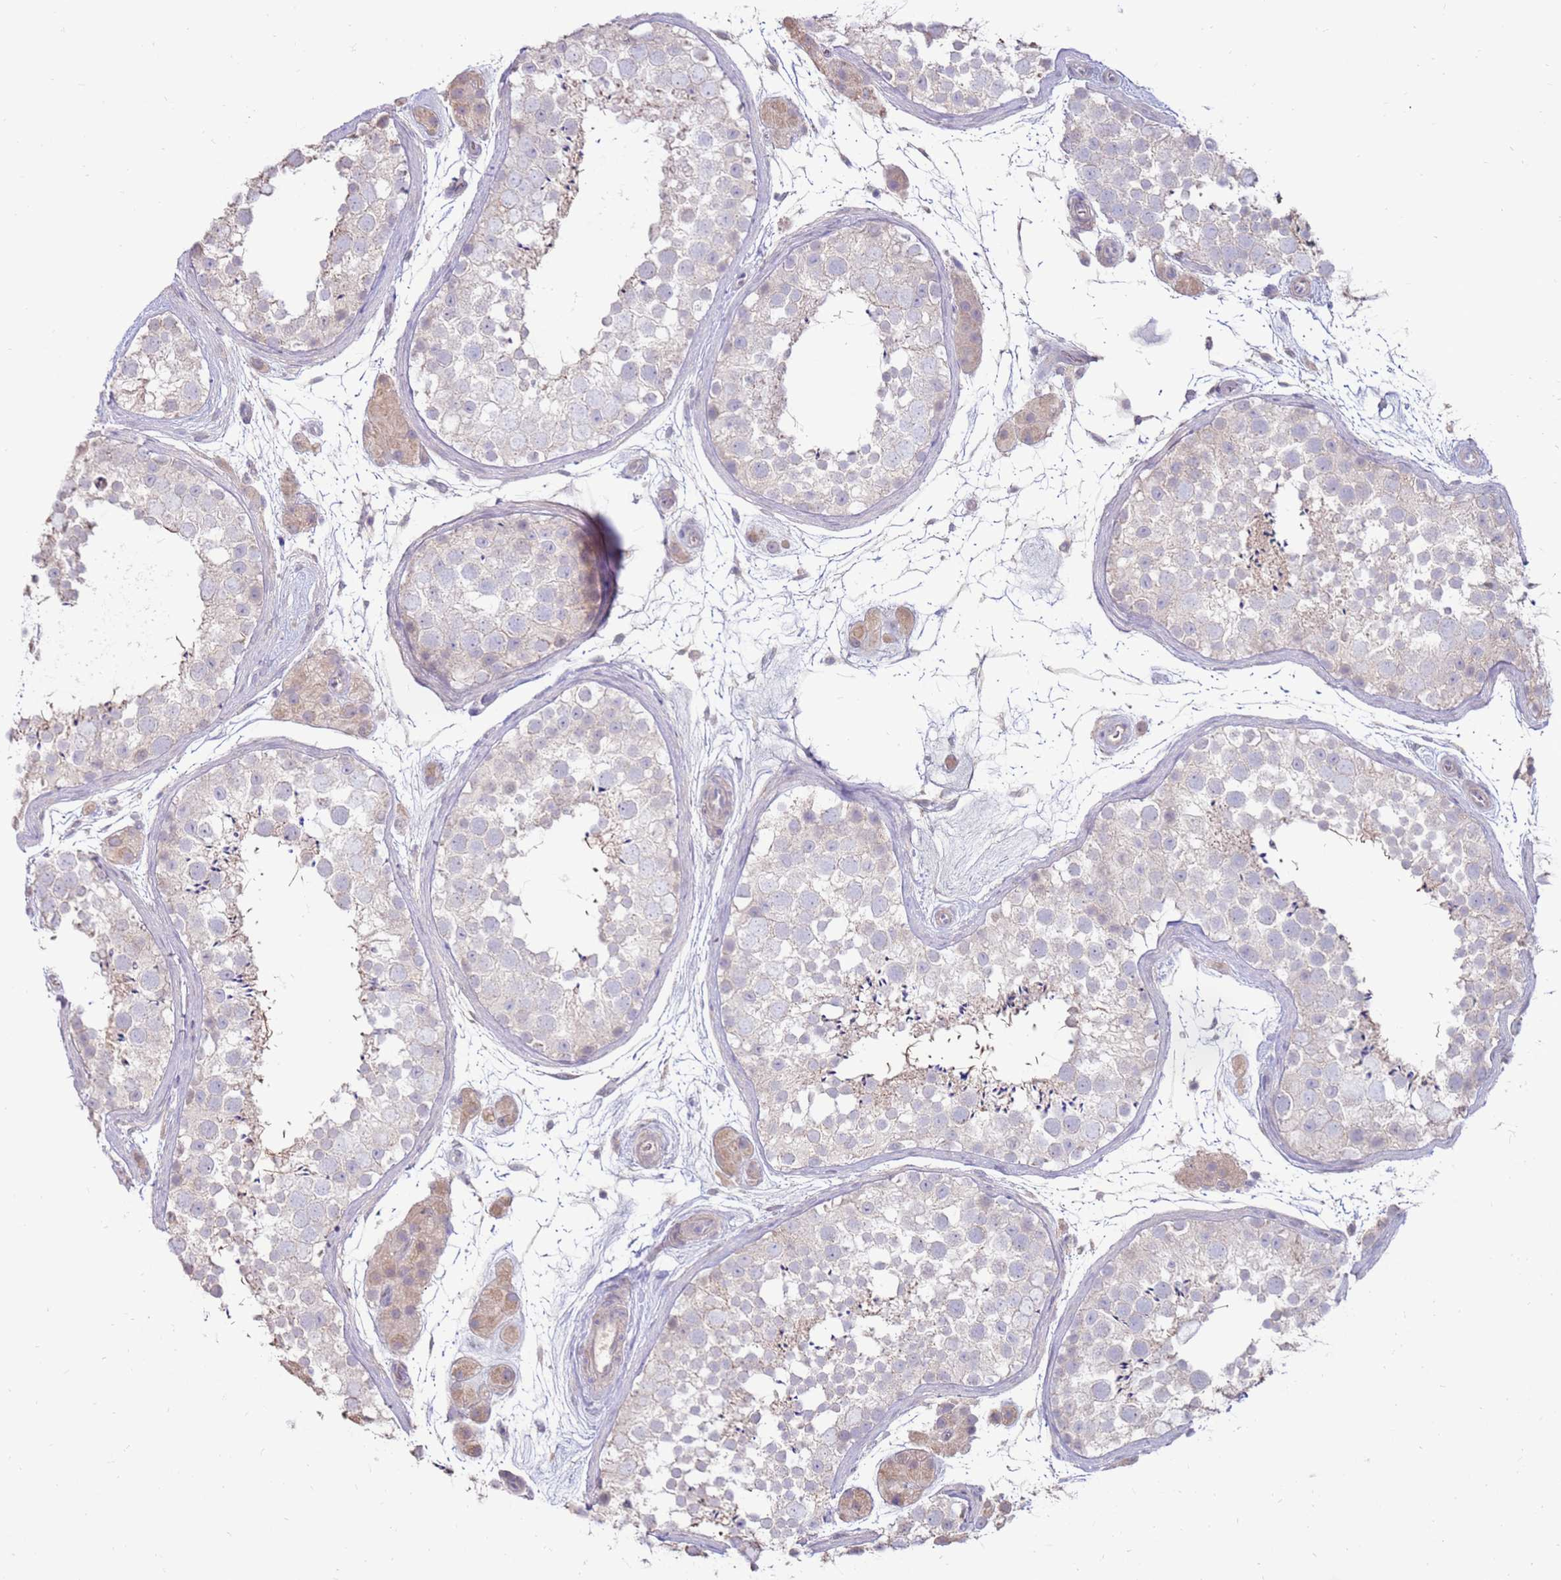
{"staining": {"intensity": "weak", "quantity": "<25%", "location": "cytoplasmic/membranous"}, "tissue": "testis", "cell_type": "Cells in seminiferous ducts", "image_type": "normal", "snomed": [{"axis": "morphology", "description": "Normal tissue, NOS"}, {"axis": "topography", "description": "Testis"}], "caption": "Testis was stained to show a protein in brown. There is no significant expression in cells in seminiferous ducts. (DAB immunohistochemistry, high magnification).", "gene": "SLC44A4", "patient": {"sex": "male", "age": 41}}